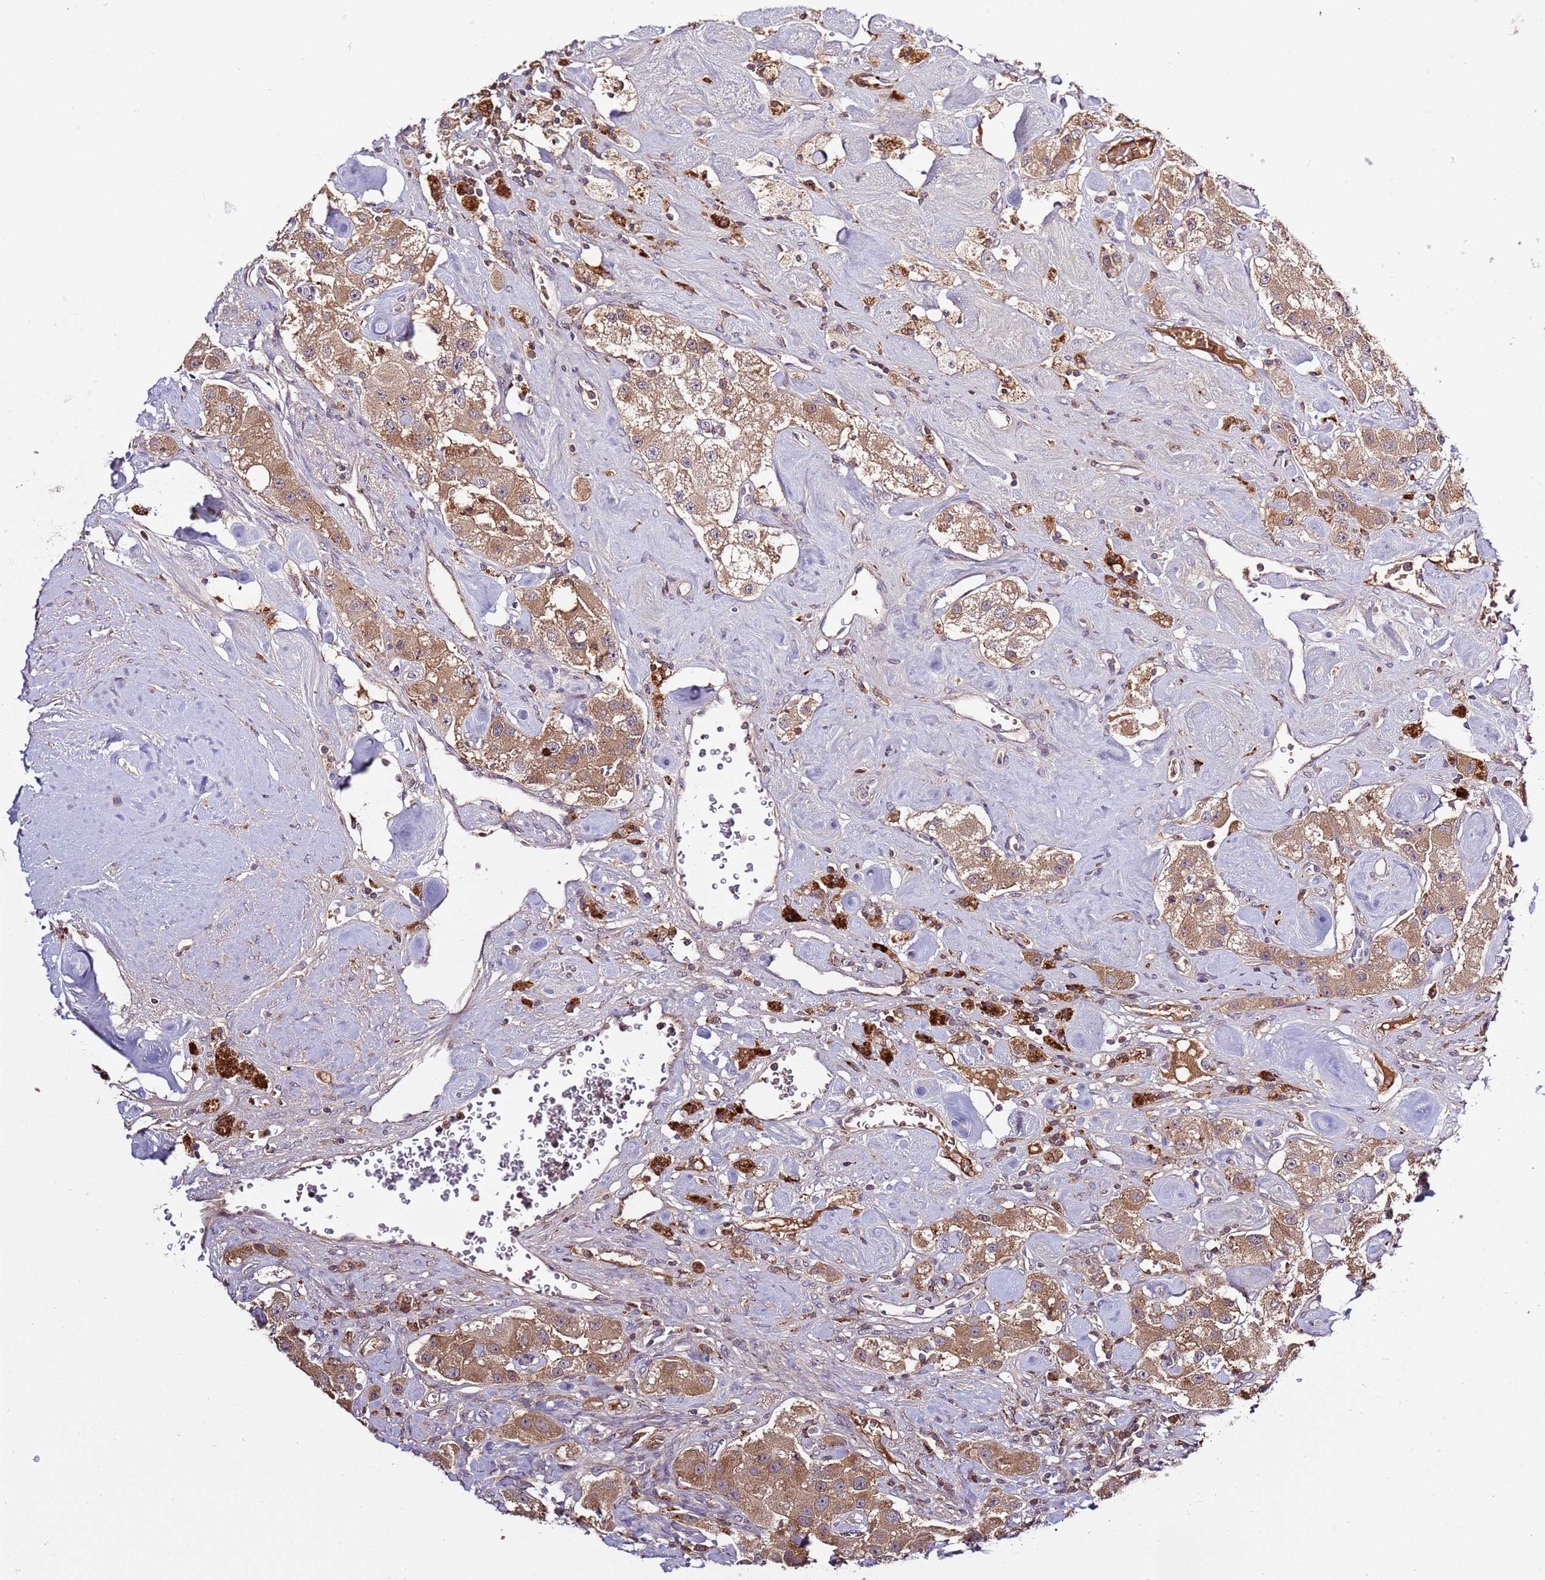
{"staining": {"intensity": "moderate", "quantity": ">75%", "location": "cytoplasmic/membranous"}, "tissue": "carcinoid", "cell_type": "Tumor cells", "image_type": "cancer", "snomed": [{"axis": "morphology", "description": "Carcinoid, malignant, NOS"}, {"axis": "topography", "description": "Pancreas"}], "caption": "A brown stain labels moderate cytoplasmic/membranous expression of a protein in carcinoid tumor cells.", "gene": "ZNF624", "patient": {"sex": "male", "age": 41}}